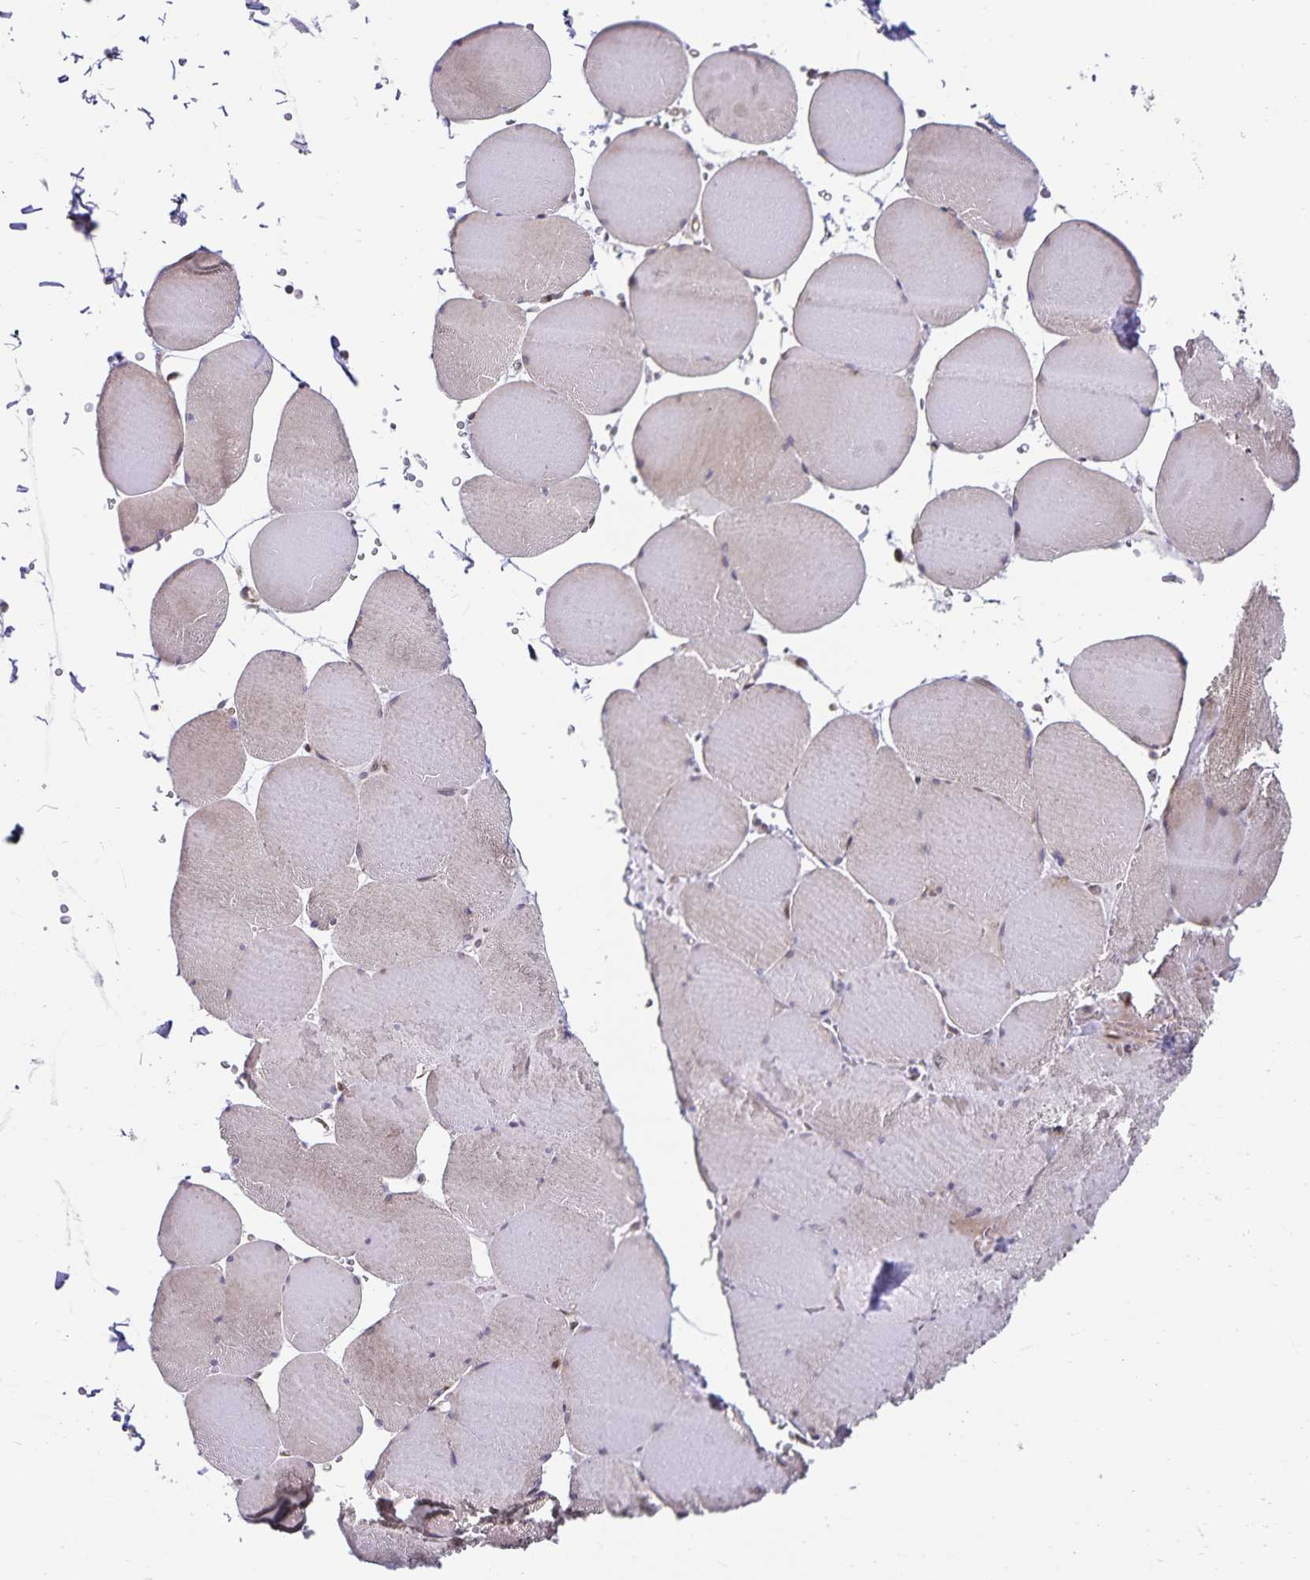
{"staining": {"intensity": "weak", "quantity": "<25%", "location": "cytoplasmic/membranous"}, "tissue": "skeletal muscle", "cell_type": "Myocytes", "image_type": "normal", "snomed": [{"axis": "morphology", "description": "Normal tissue, NOS"}, {"axis": "topography", "description": "Skeletal muscle"}, {"axis": "topography", "description": "Head-Neck"}], "caption": "Histopathology image shows no protein positivity in myocytes of normal skeletal muscle. (Stains: DAB (3,3'-diaminobenzidine) immunohistochemistry (IHC) with hematoxylin counter stain, Microscopy: brightfield microscopy at high magnification).", "gene": "SEC62", "patient": {"sex": "male", "age": 66}}